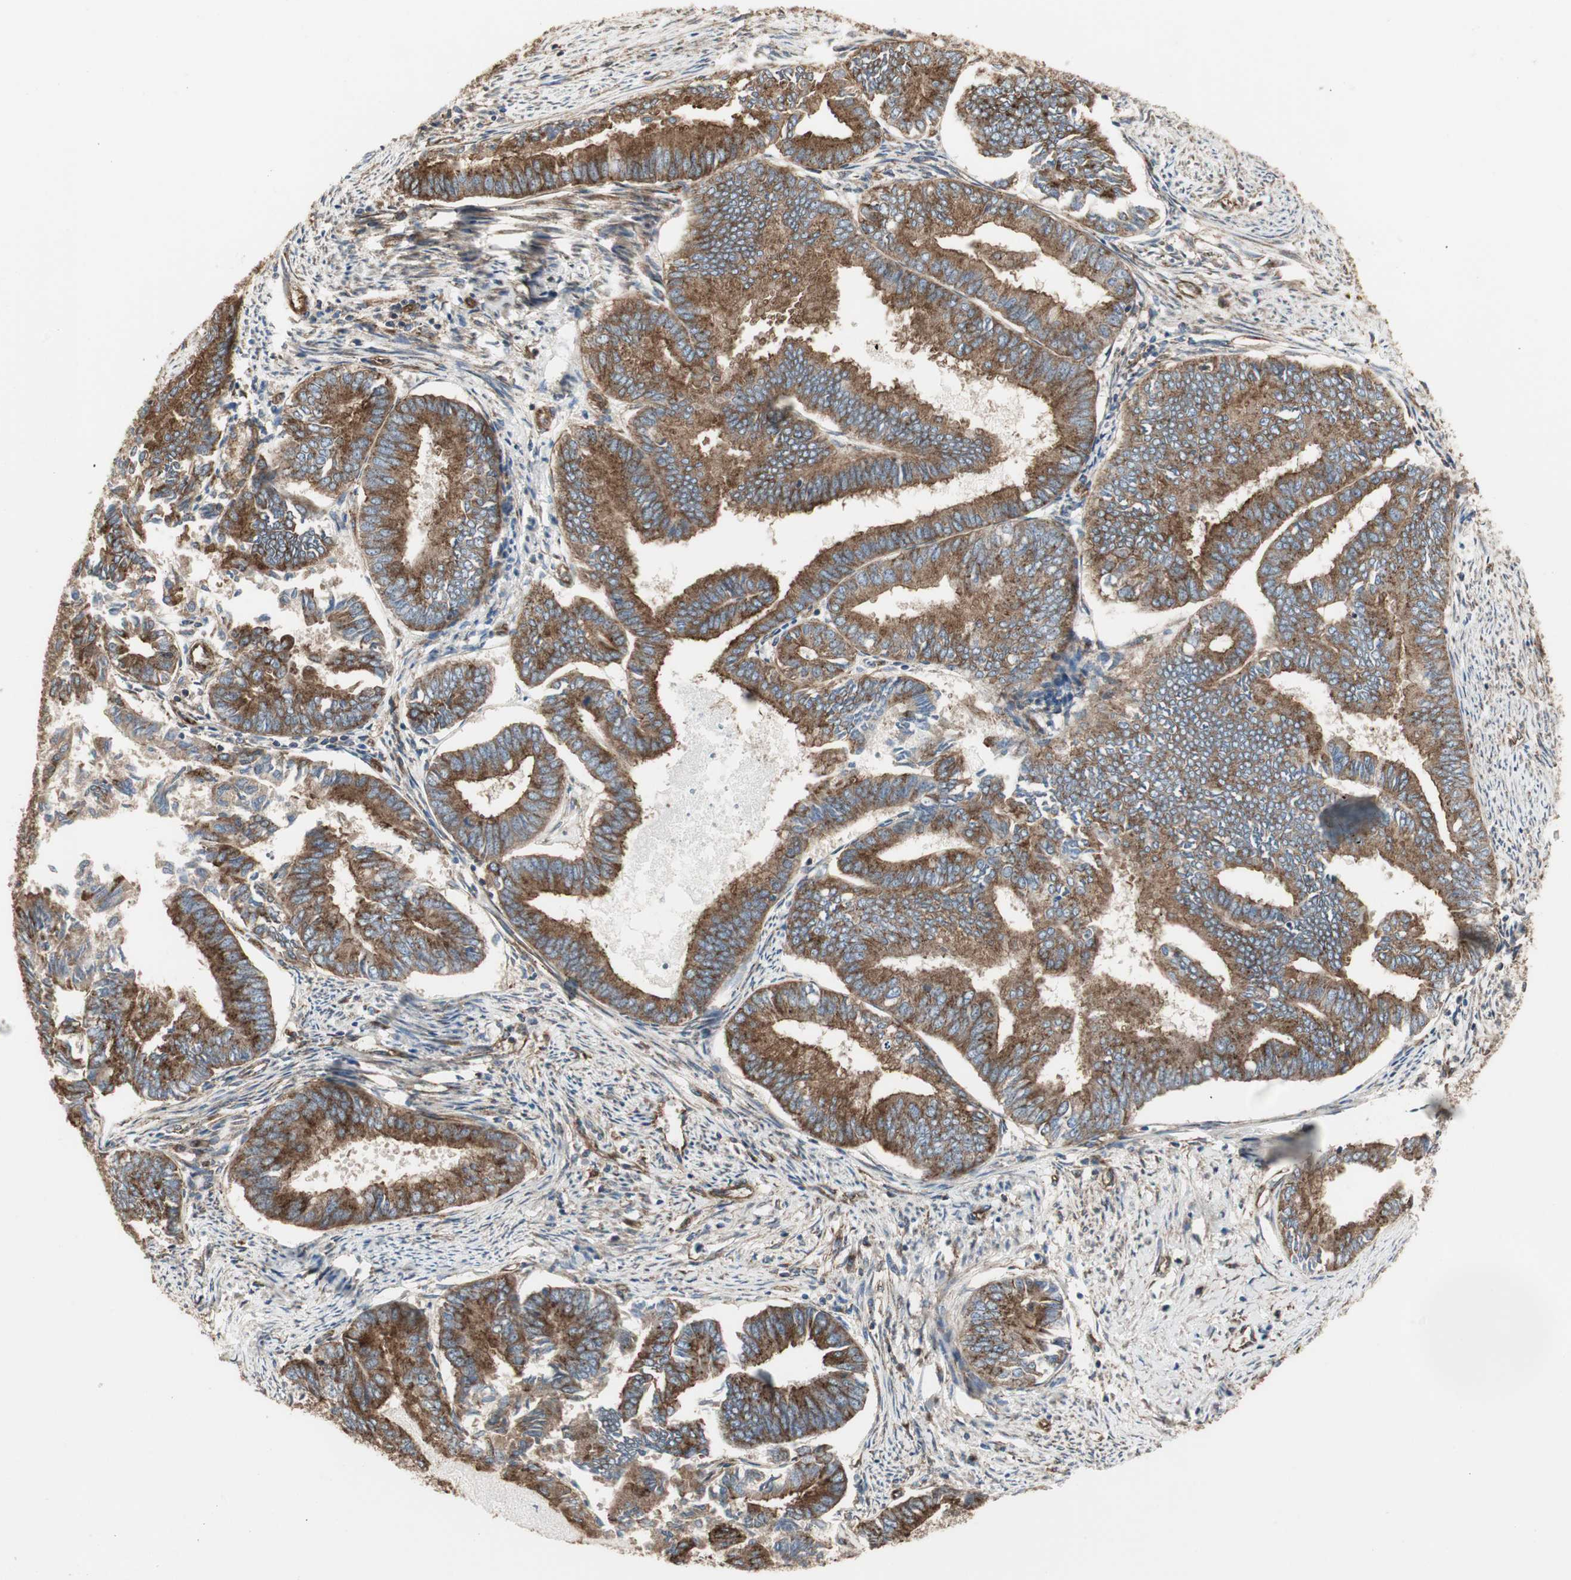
{"staining": {"intensity": "strong", "quantity": ">75%", "location": "cytoplasmic/membranous"}, "tissue": "endometrial cancer", "cell_type": "Tumor cells", "image_type": "cancer", "snomed": [{"axis": "morphology", "description": "Adenocarcinoma, NOS"}, {"axis": "topography", "description": "Endometrium"}], "caption": "Brown immunohistochemical staining in human adenocarcinoma (endometrial) demonstrates strong cytoplasmic/membranous expression in about >75% of tumor cells.", "gene": "H6PD", "patient": {"sex": "female", "age": 86}}